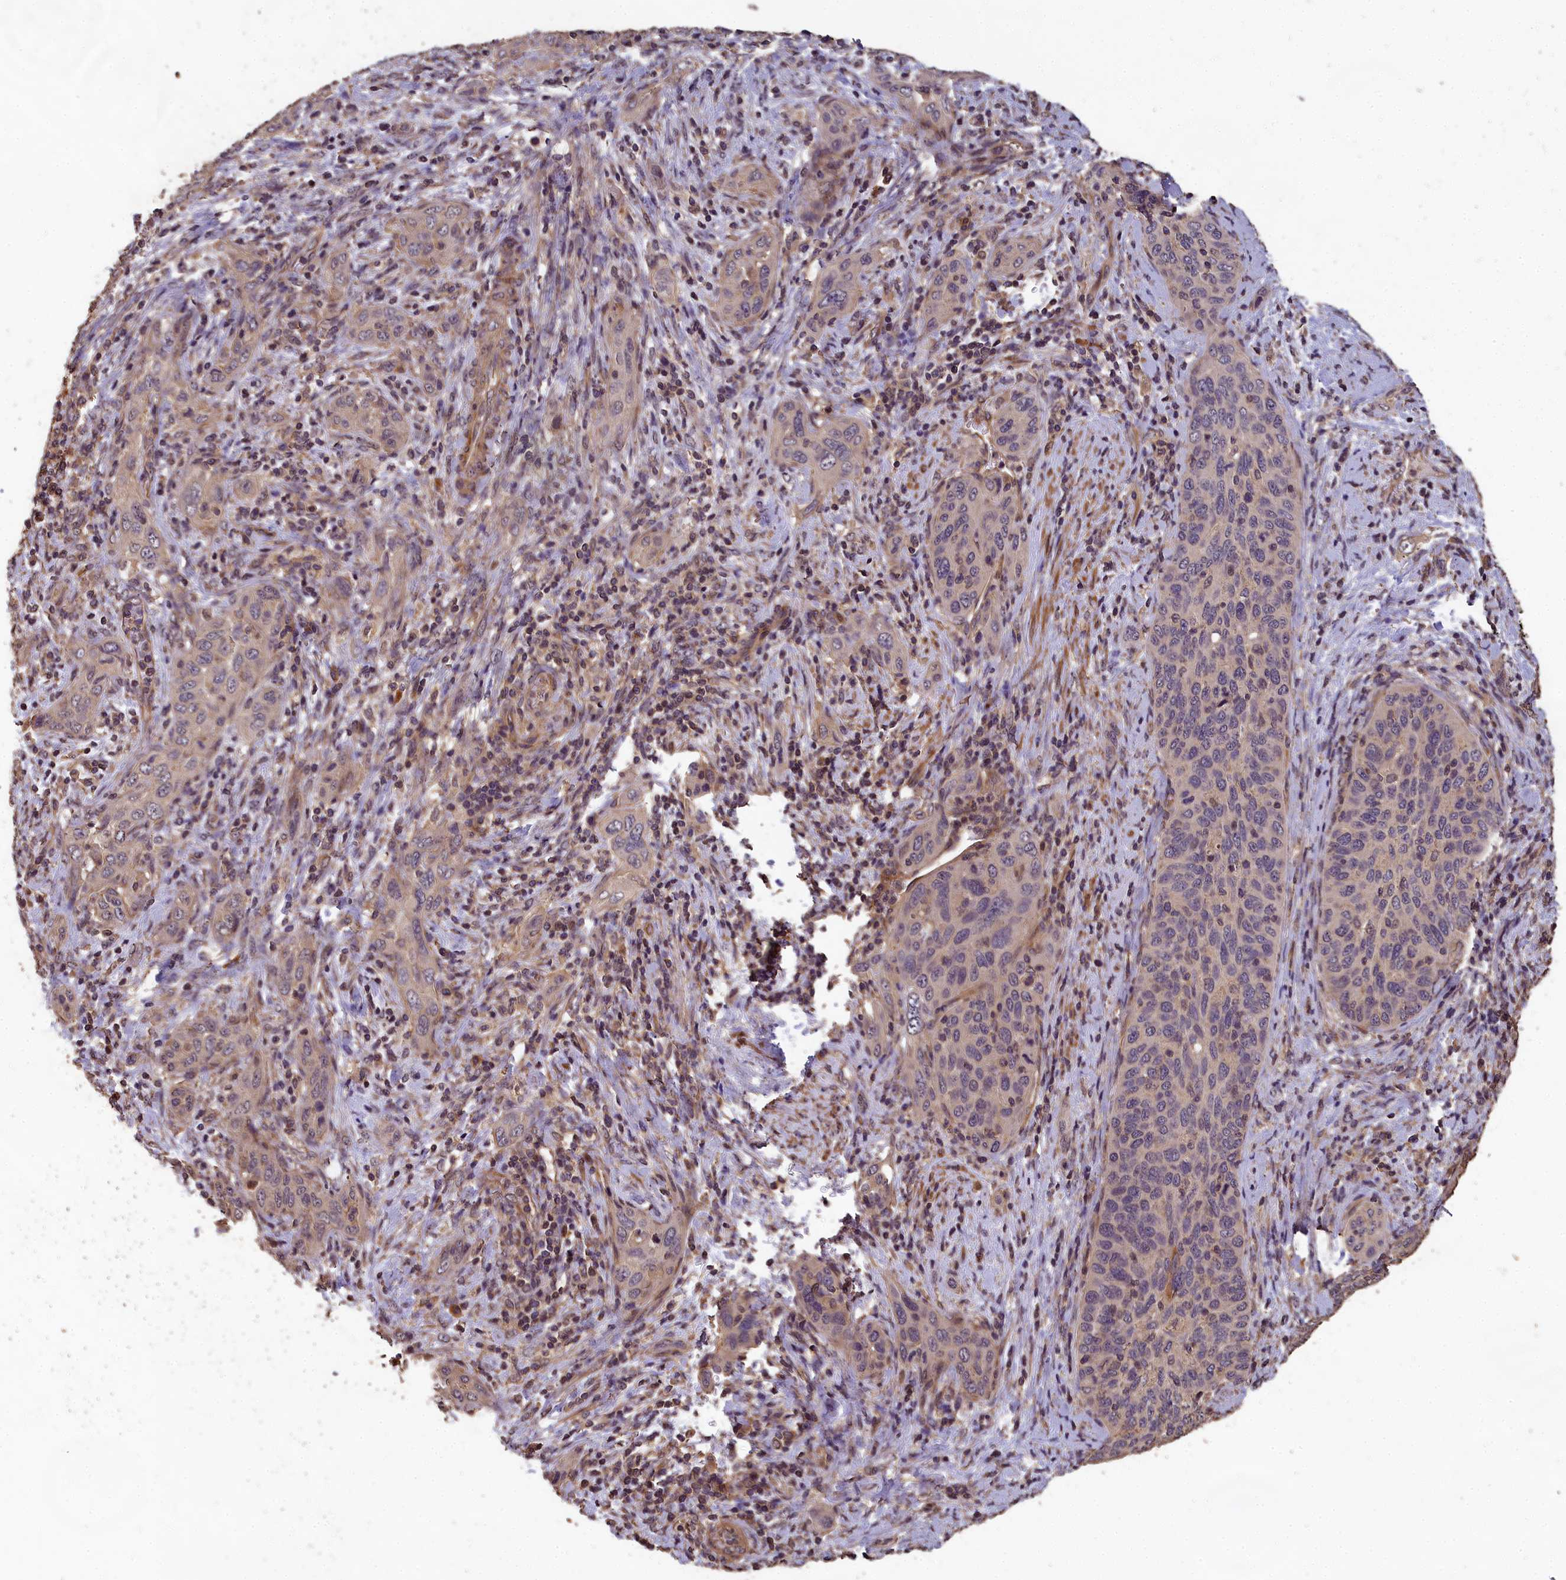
{"staining": {"intensity": "negative", "quantity": "none", "location": "none"}, "tissue": "cervical cancer", "cell_type": "Tumor cells", "image_type": "cancer", "snomed": [{"axis": "morphology", "description": "Squamous cell carcinoma, NOS"}, {"axis": "topography", "description": "Cervix"}], "caption": "Image shows no significant protein staining in tumor cells of cervical squamous cell carcinoma.", "gene": "CHD9", "patient": {"sex": "female", "age": 60}}